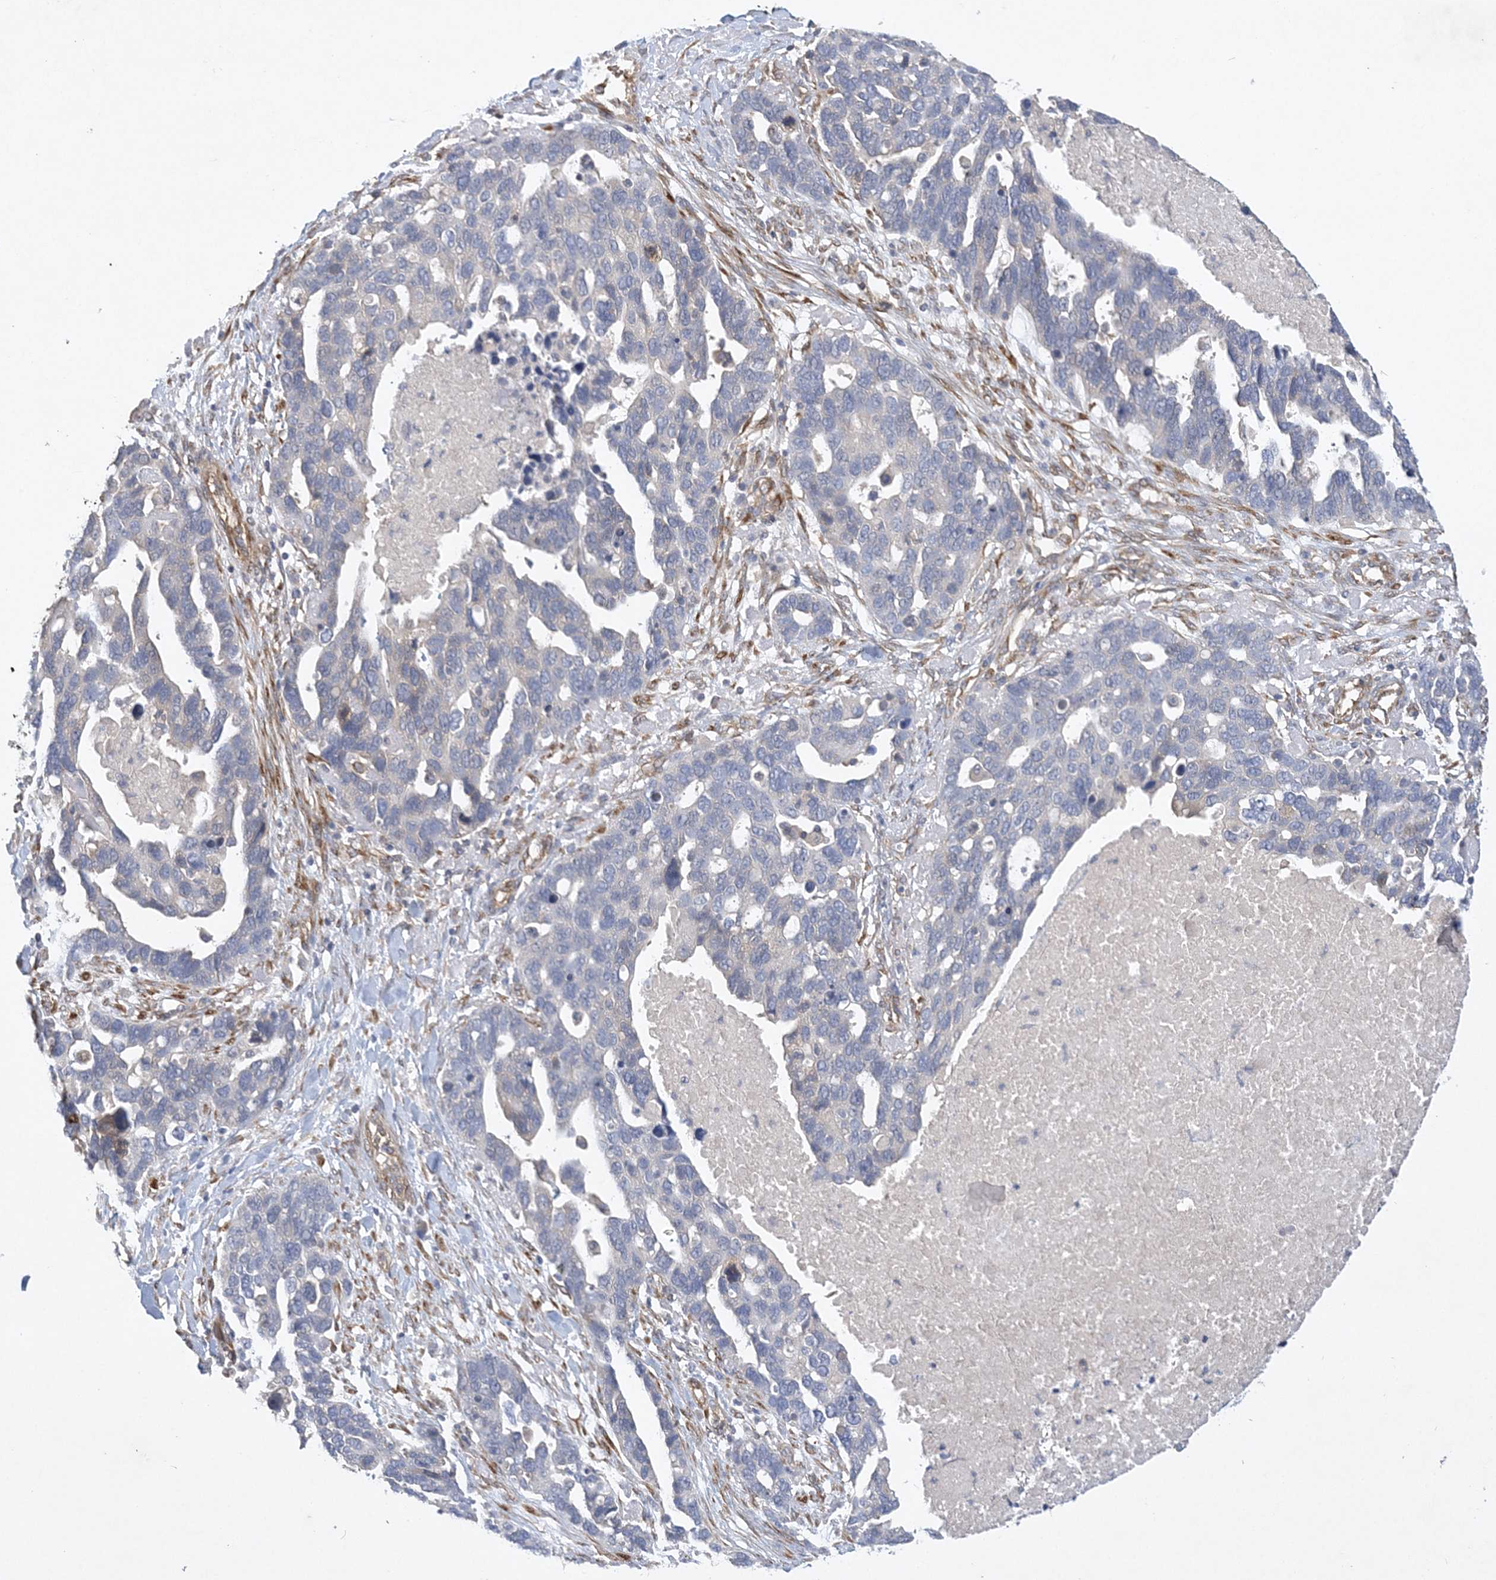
{"staining": {"intensity": "negative", "quantity": "none", "location": "none"}, "tissue": "ovarian cancer", "cell_type": "Tumor cells", "image_type": "cancer", "snomed": [{"axis": "morphology", "description": "Cystadenocarcinoma, serous, NOS"}, {"axis": "topography", "description": "Ovary"}], "caption": "Immunohistochemistry (IHC) micrograph of neoplastic tissue: ovarian cancer (serous cystadenocarcinoma) stained with DAB demonstrates no significant protein positivity in tumor cells.", "gene": "MAP4K5", "patient": {"sex": "female", "age": 54}}